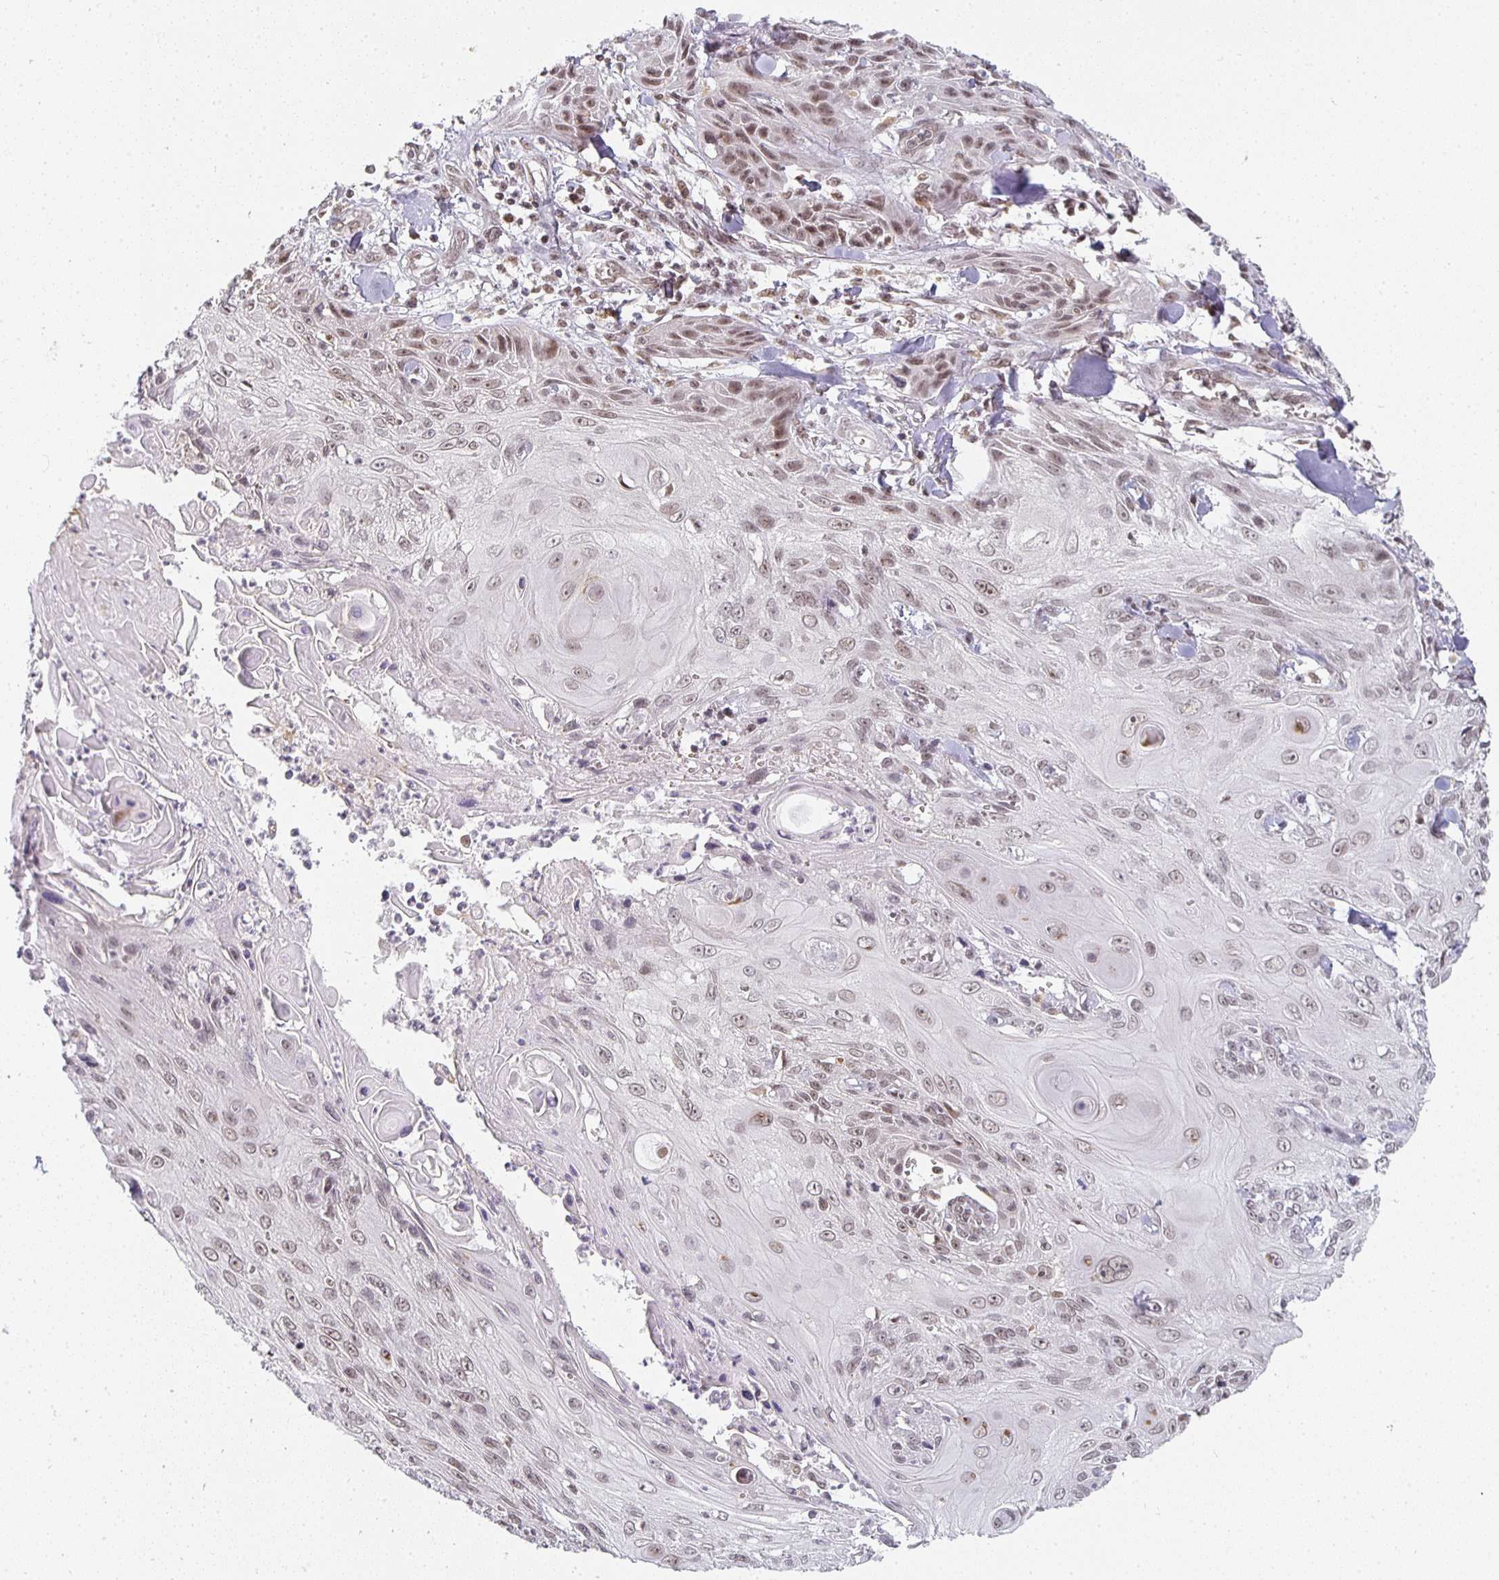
{"staining": {"intensity": "moderate", "quantity": "25%-75%", "location": "nuclear"}, "tissue": "skin cancer", "cell_type": "Tumor cells", "image_type": "cancer", "snomed": [{"axis": "morphology", "description": "Squamous cell carcinoma, NOS"}, {"axis": "topography", "description": "Skin"}, {"axis": "topography", "description": "Vulva"}], "caption": "This photomicrograph reveals immunohistochemistry (IHC) staining of human squamous cell carcinoma (skin), with medium moderate nuclear positivity in about 25%-75% of tumor cells.", "gene": "SMARCA2", "patient": {"sex": "female", "age": 83}}